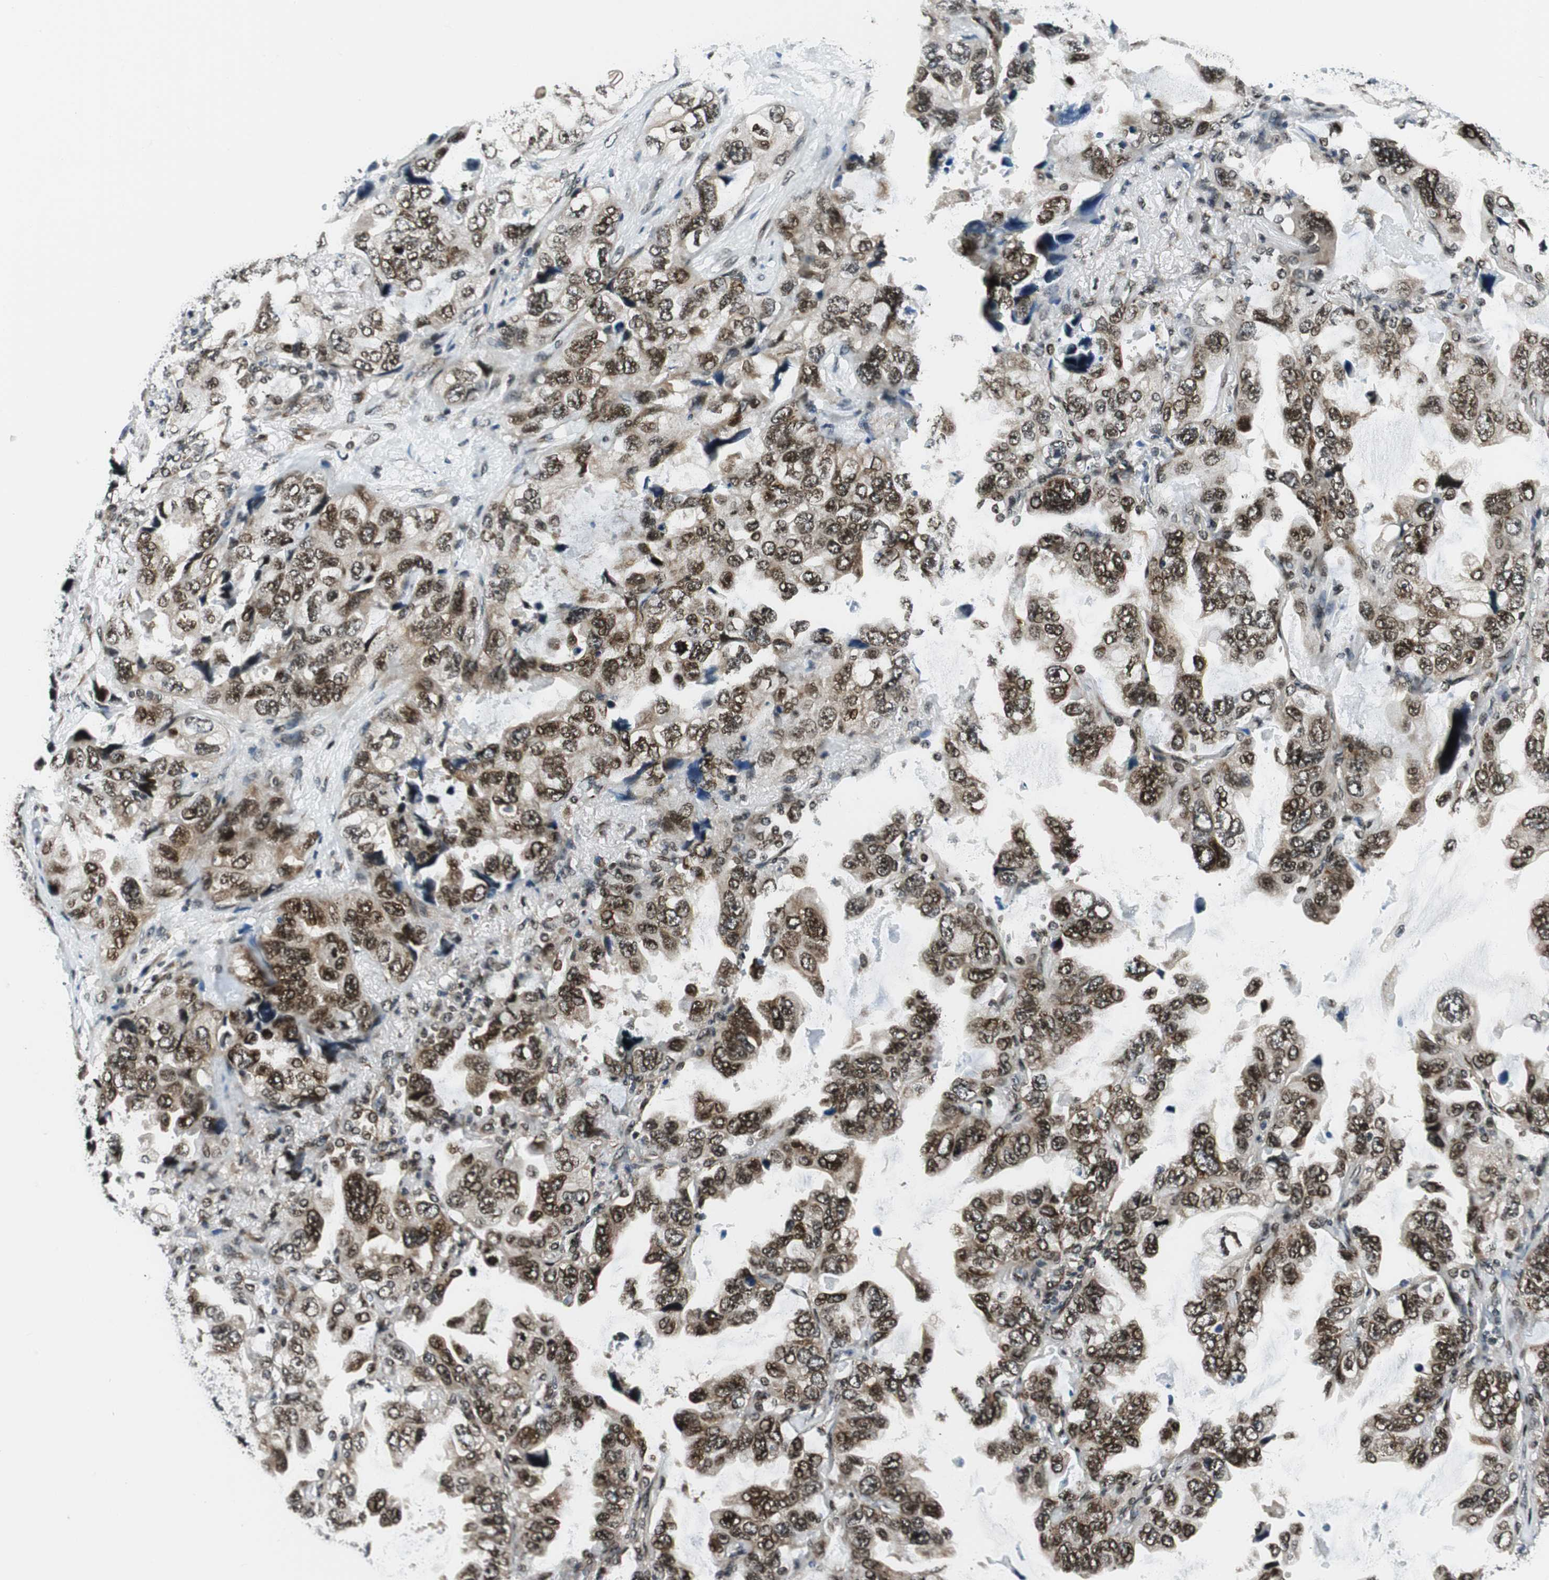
{"staining": {"intensity": "moderate", "quantity": ">75%", "location": "nuclear"}, "tissue": "lung cancer", "cell_type": "Tumor cells", "image_type": "cancer", "snomed": [{"axis": "morphology", "description": "Squamous cell carcinoma, NOS"}, {"axis": "topography", "description": "Lung"}], "caption": "Brown immunohistochemical staining in lung squamous cell carcinoma exhibits moderate nuclear positivity in approximately >75% of tumor cells. Immunohistochemistry stains the protein of interest in brown and the nuclei are stained blue.", "gene": "RING1", "patient": {"sex": "female", "age": 73}}